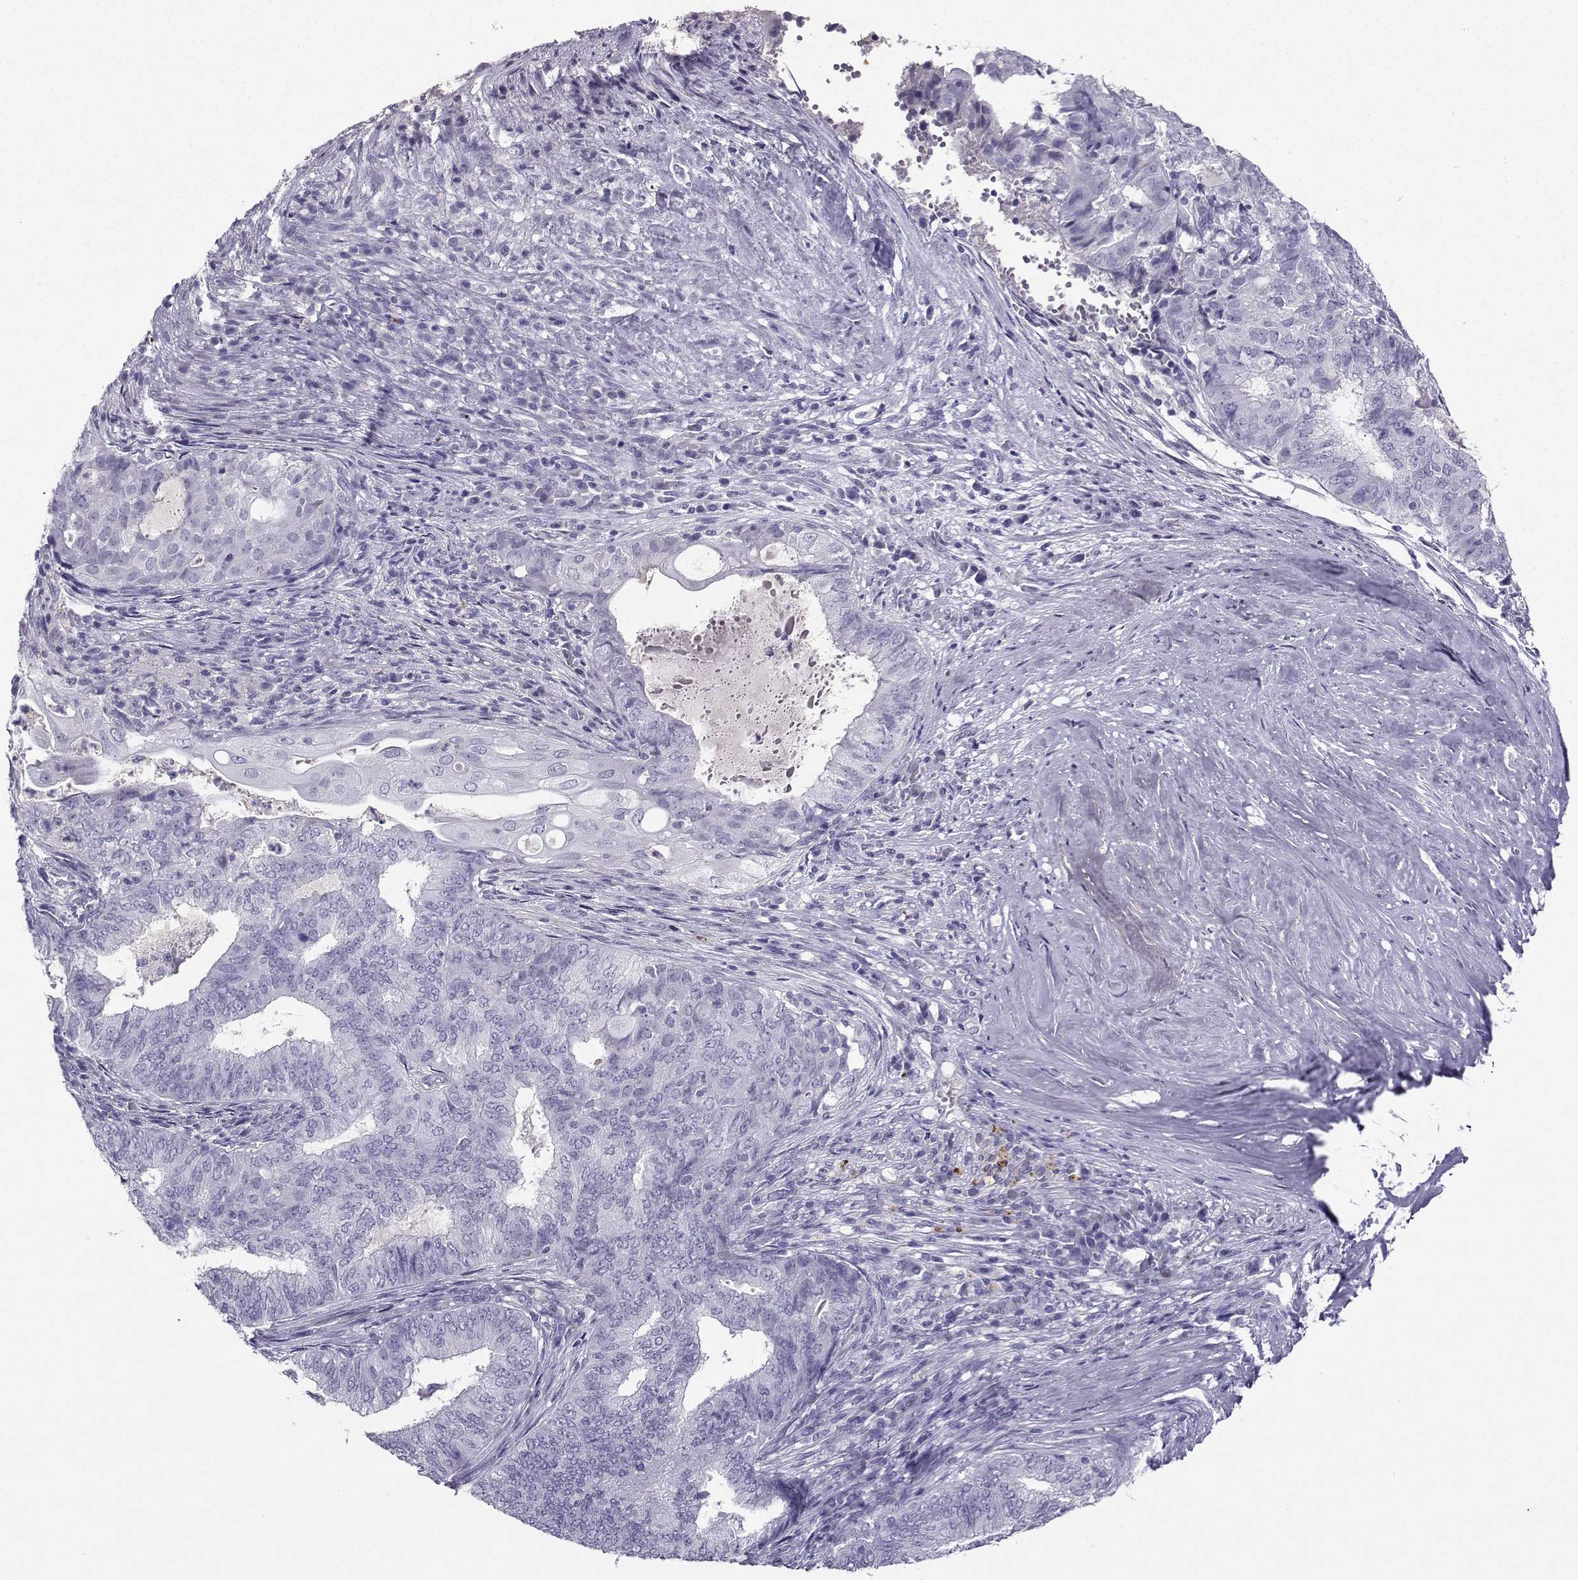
{"staining": {"intensity": "negative", "quantity": "none", "location": "none"}, "tissue": "endometrial cancer", "cell_type": "Tumor cells", "image_type": "cancer", "snomed": [{"axis": "morphology", "description": "Adenocarcinoma, NOS"}, {"axis": "topography", "description": "Endometrium"}], "caption": "Immunohistochemistry (IHC) histopathology image of human adenocarcinoma (endometrial) stained for a protein (brown), which demonstrates no positivity in tumor cells.", "gene": "GRIK4", "patient": {"sex": "female", "age": 62}}